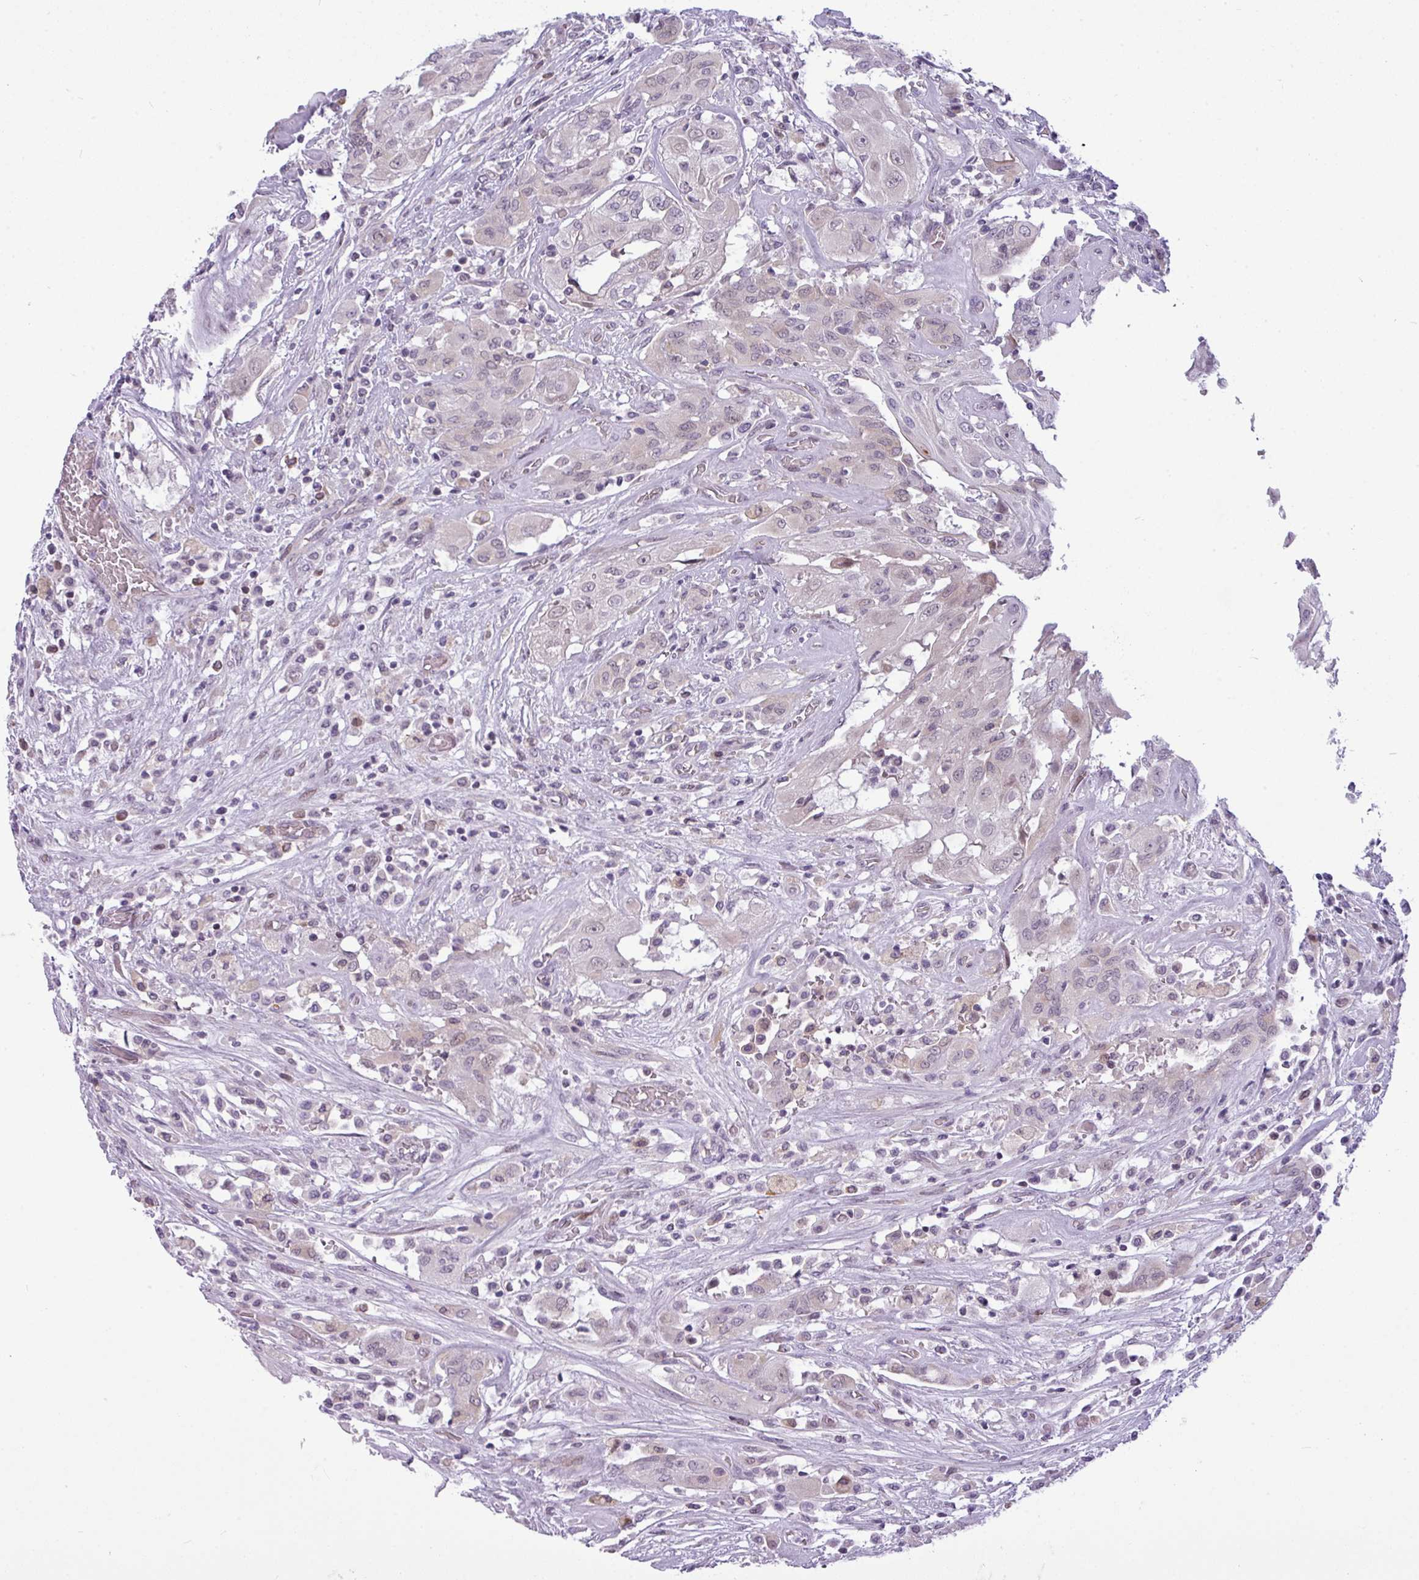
{"staining": {"intensity": "negative", "quantity": "none", "location": "none"}, "tissue": "thyroid cancer", "cell_type": "Tumor cells", "image_type": "cancer", "snomed": [{"axis": "morphology", "description": "Papillary adenocarcinoma, NOS"}, {"axis": "topography", "description": "Thyroid gland"}], "caption": "High magnification brightfield microscopy of thyroid papillary adenocarcinoma stained with DAB (3,3'-diaminobenzidine) (brown) and counterstained with hematoxylin (blue): tumor cells show no significant positivity.", "gene": "SLC66A2", "patient": {"sex": "female", "age": 59}}